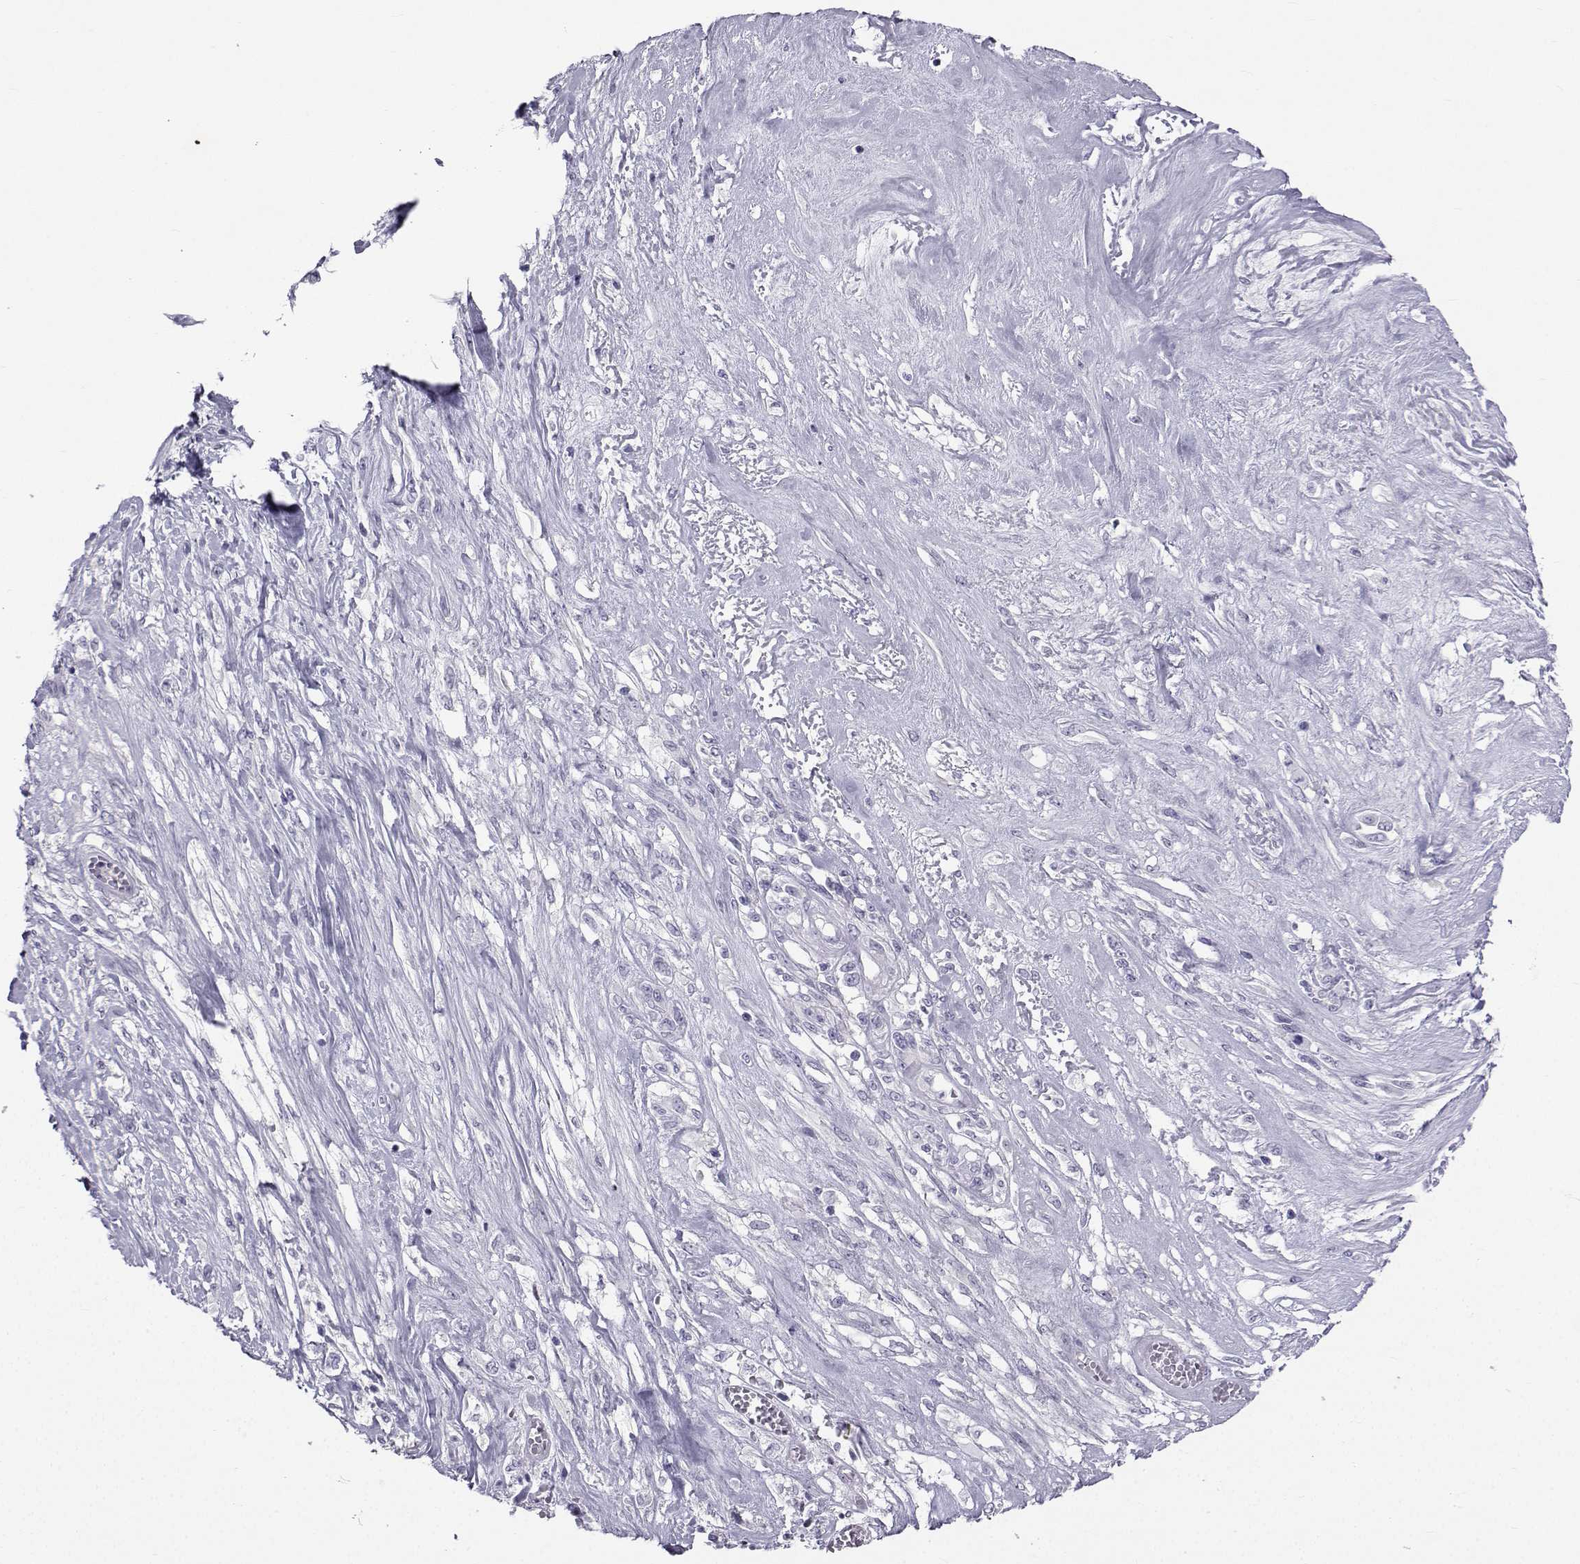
{"staining": {"intensity": "negative", "quantity": "none", "location": "none"}, "tissue": "melanoma", "cell_type": "Tumor cells", "image_type": "cancer", "snomed": [{"axis": "morphology", "description": "Malignant melanoma, NOS"}, {"axis": "topography", "description": "Skin"}], "caption": "DAB immunohistochemical staining of human malignant melanoma exhibits no significant staining in tumor cells. (Stains: DAB immunohistochemistry with hematoxylin counter stain, Microscopy: brightfield microscopy at high magnification).", "gene": "SPANXD", "patient": {"sex": "female", "age": 91}}